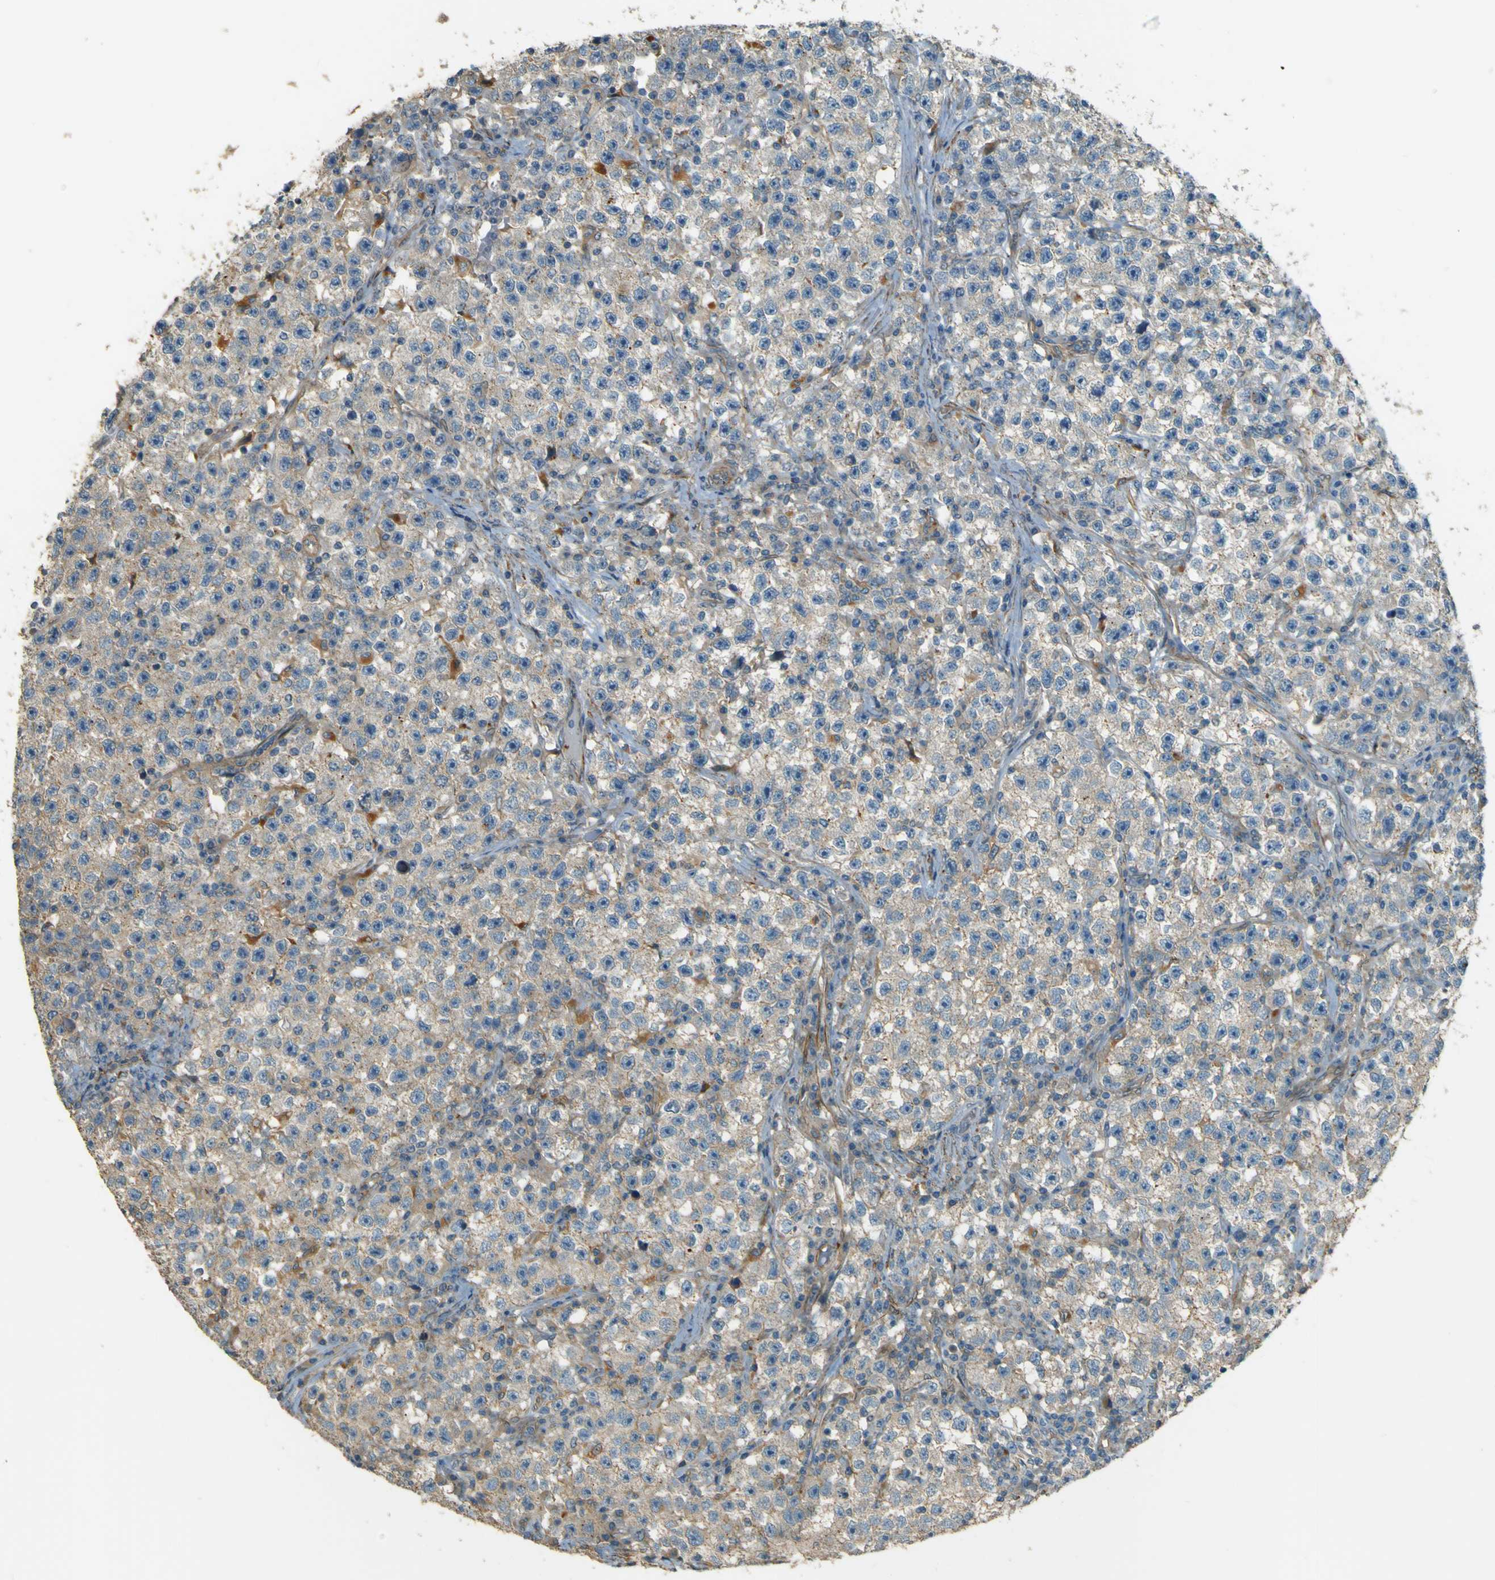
{"staining": {"intensity": "negative", "quantity": "none", "location": "none"}, "tissue": "testis cancer", "cell_type": "Tumor cells", "image_type": "cancer", "snomed": [{"axis": "morphology", "description": "Seminoma, NOS"}, {"axis": "topography", "description": "Testis"}], "caption": "Tumor cells show no significant protein positivity in seminoma (testis).", "gene": "NEXN", "patient": {"sex": "male", "age": 22}}